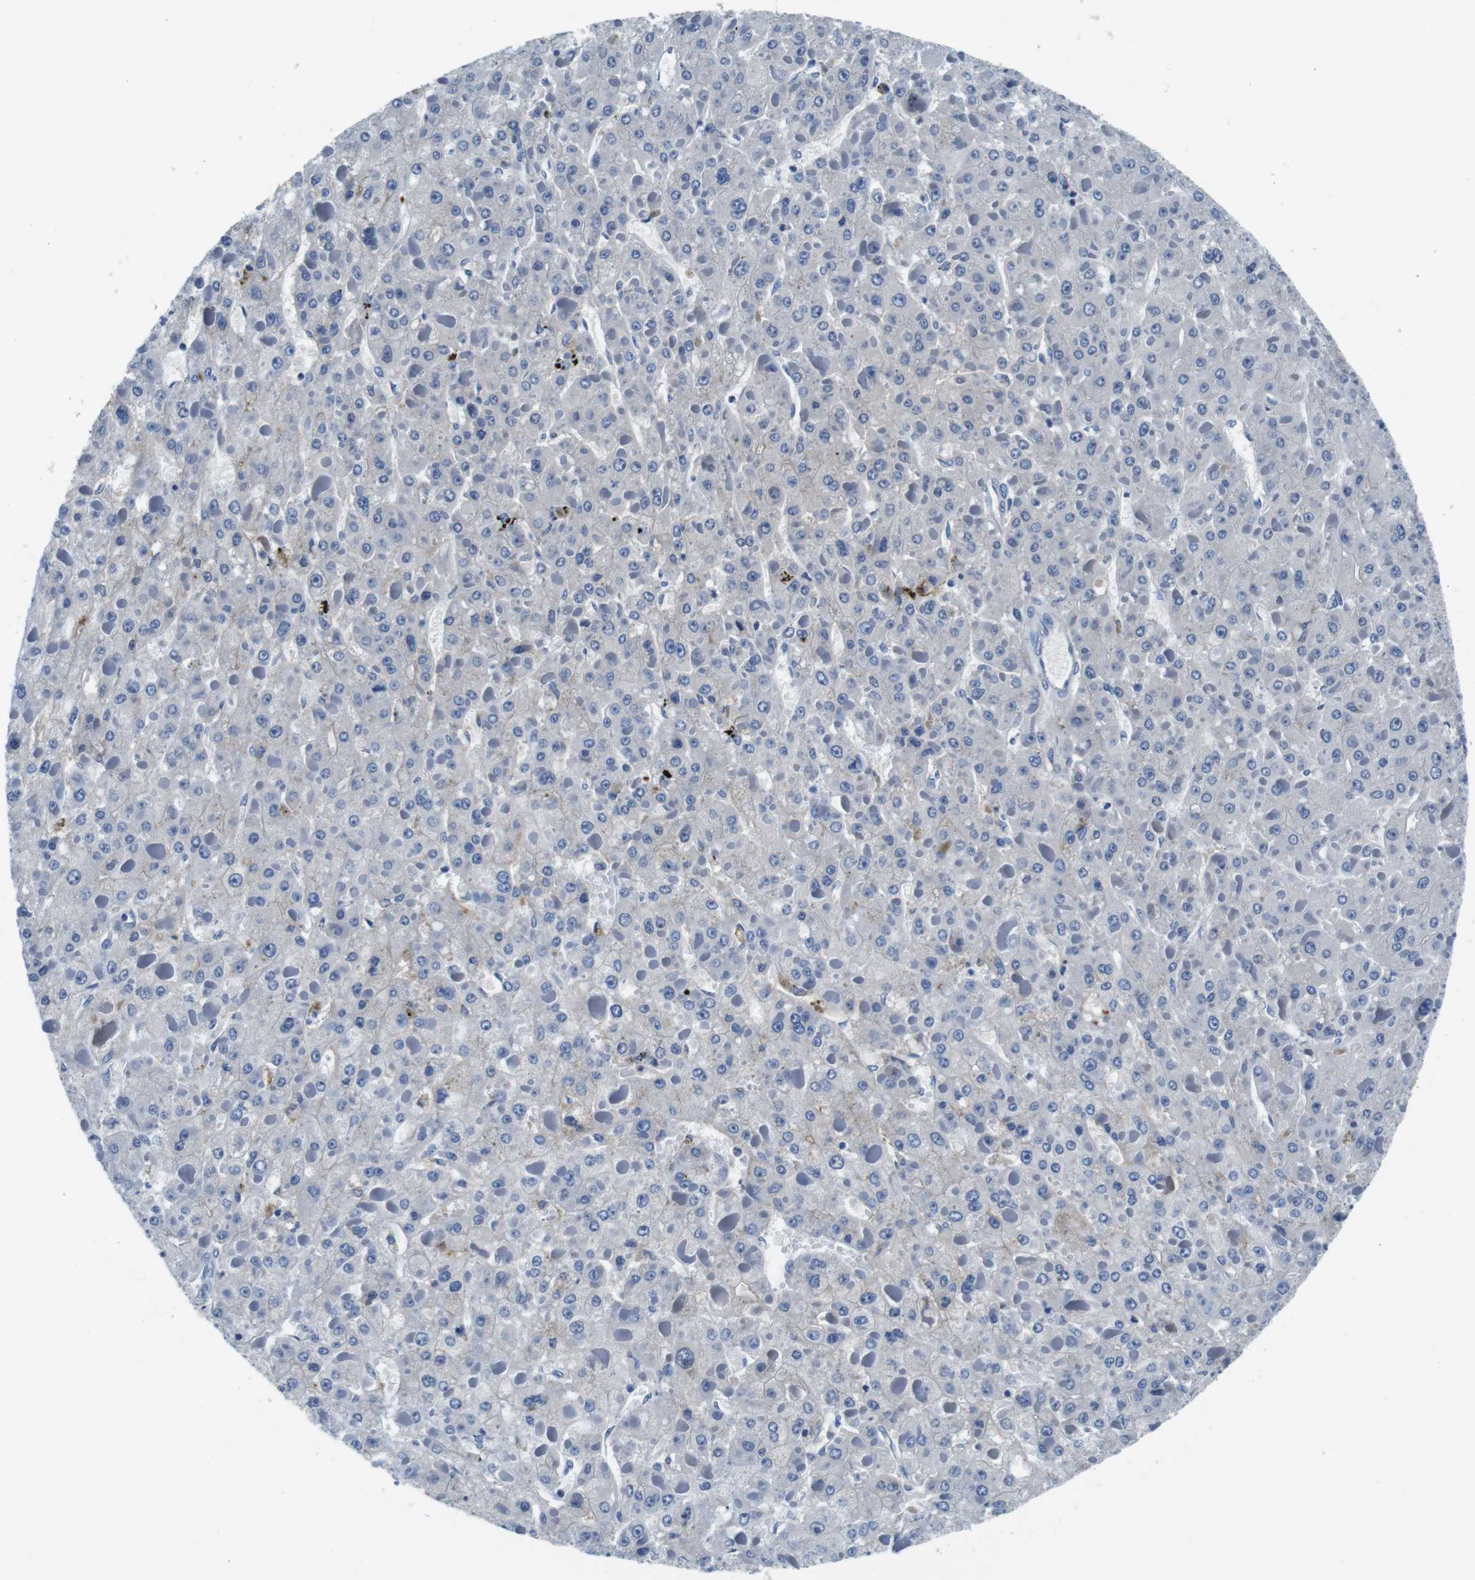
{"staining": {"intensity": "negative", "quantity": "none", "location": "none"}, "tissue": "liver cancer", "cell_type": "Tumor cells", "image_type": "cancer", "snomed": [{"axis": "morphology", "description": "Carcinoma, Hepatocellular, NOS"}, {"axis": "topography", "description": "Liver"}], "caption": "This is a histopathology image of immunohistochemistry staining of liver hepatocellular carcinoma, which shows no expression in tumor cells. Nuclei are stained in blue.", "gene": "IGKC", "patient": {"sex": "female", "age": 73}}